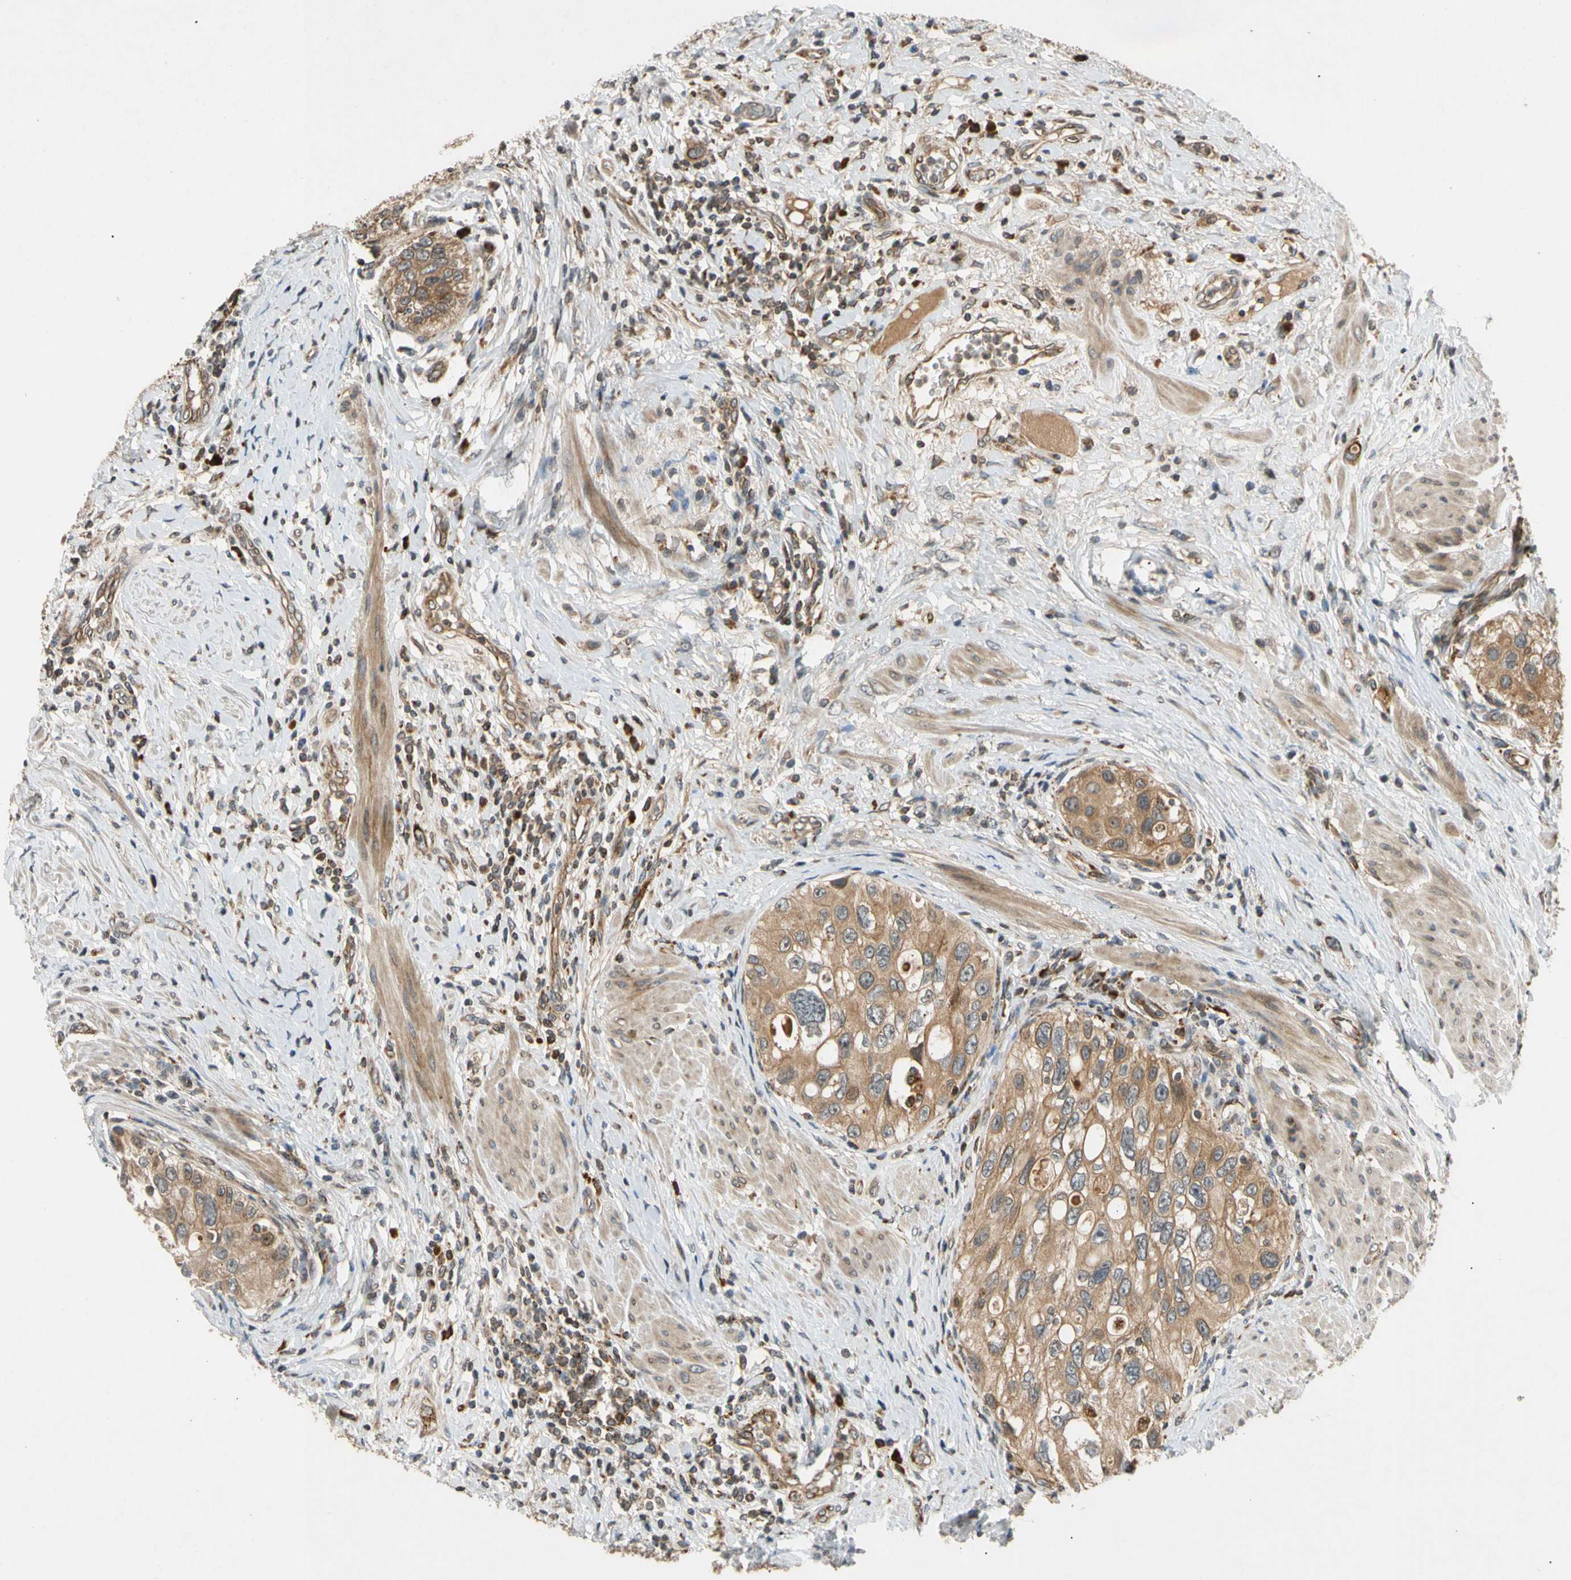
{"staining": {"intensity": "moderate", "quantity": ">75%", "location": "cytoplasmic/membranous"}, "tissue": "urothelial cancer", "cell_type": "Tumor cells", "image_type": "cancer", "snomed": [{"axis": "morphology", "description": "Urothelial carcinoma, High grade"}, {"axis": "topography", "description": "Urinary bladder"}], "caption": "About >75% of tumor cells in human urothelial cancer show moderate cytoplasmic/membranous protein staining as visualized by brown immunohistochemical staining.", "gene": "MRPS22", "patient": {"sex": "female", "age": 56}}